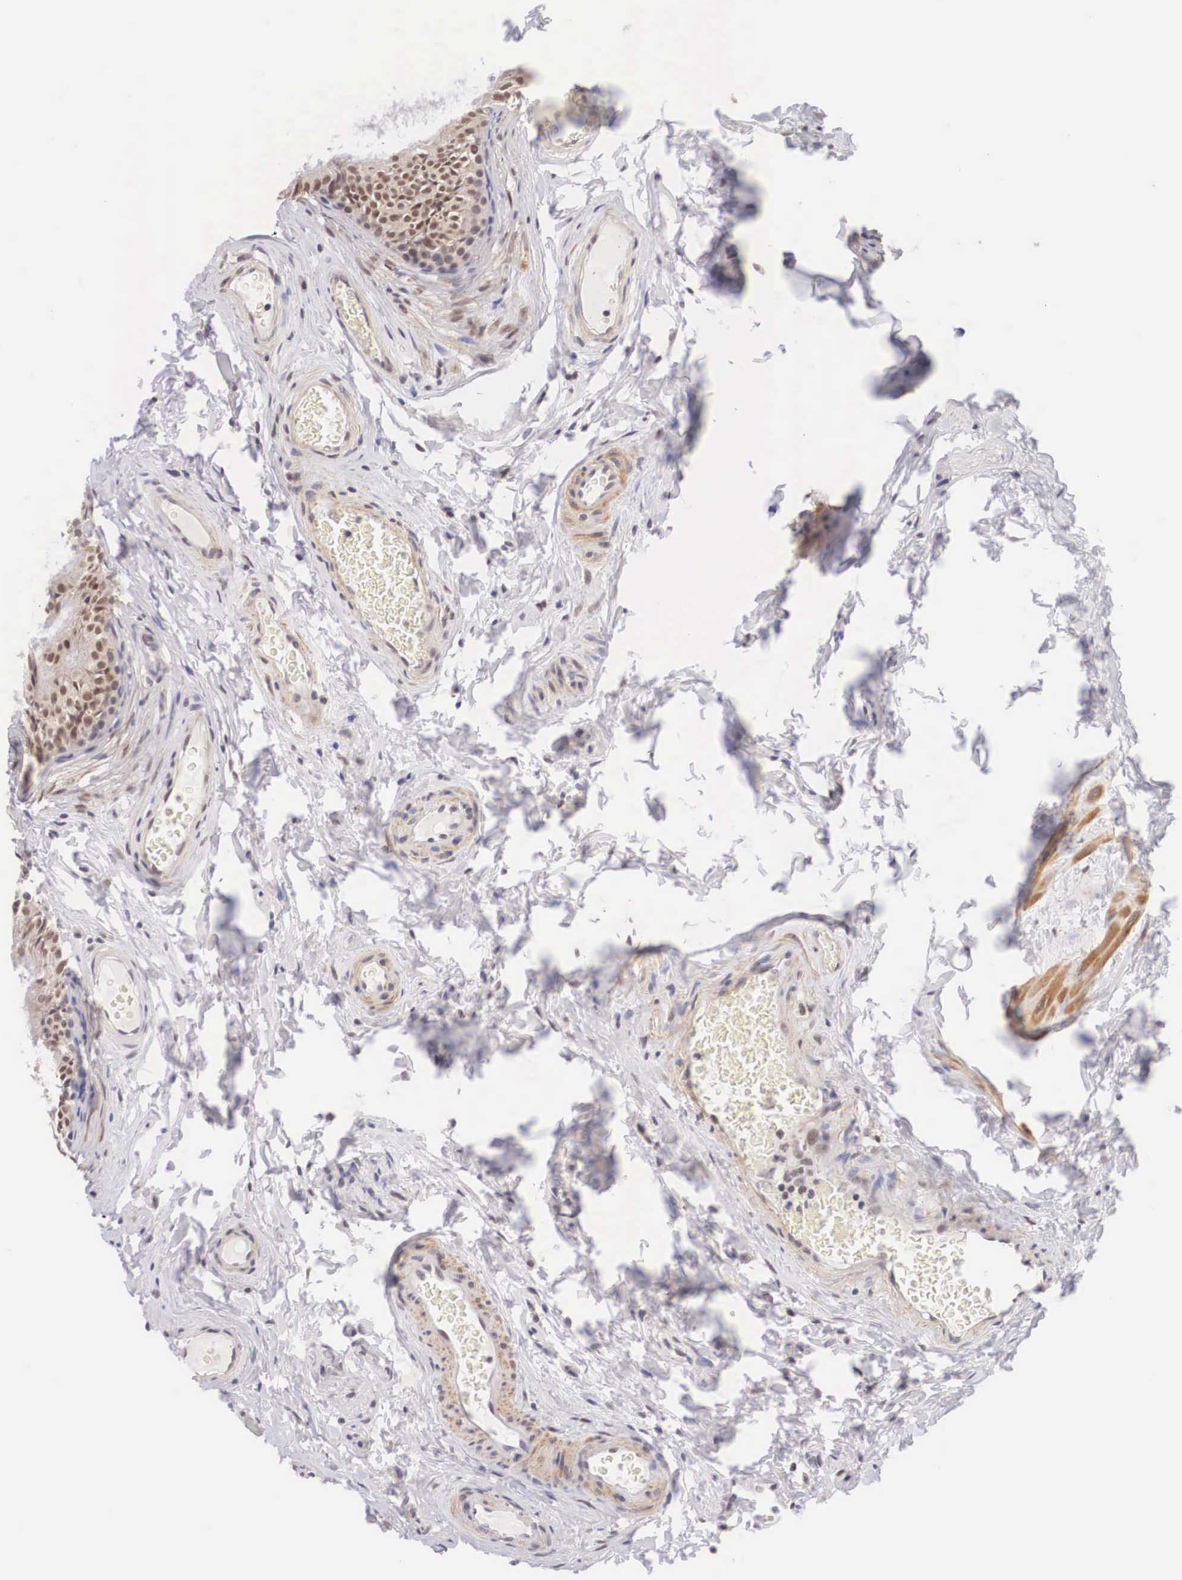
{"staining": {"intensity": "moderate", "quantity": ">75%", "location": "nuclear"}, "tissue": "epididymis", "cell_type": "Glandular cells", "image_type": "normal", "snomed": [{"axis": "morphology", "description": "Normal tissue, NOS"}, {"axis": "topography", "description": "Epididymis"}], "caption": "Benign epididymis was stained to show a protein in brown. There is medium levels of moderate nuclear staining in approximately >75% of glandular cells.", "gene": "ZNF275", "patient": {"sex": "male", "age": 23}}